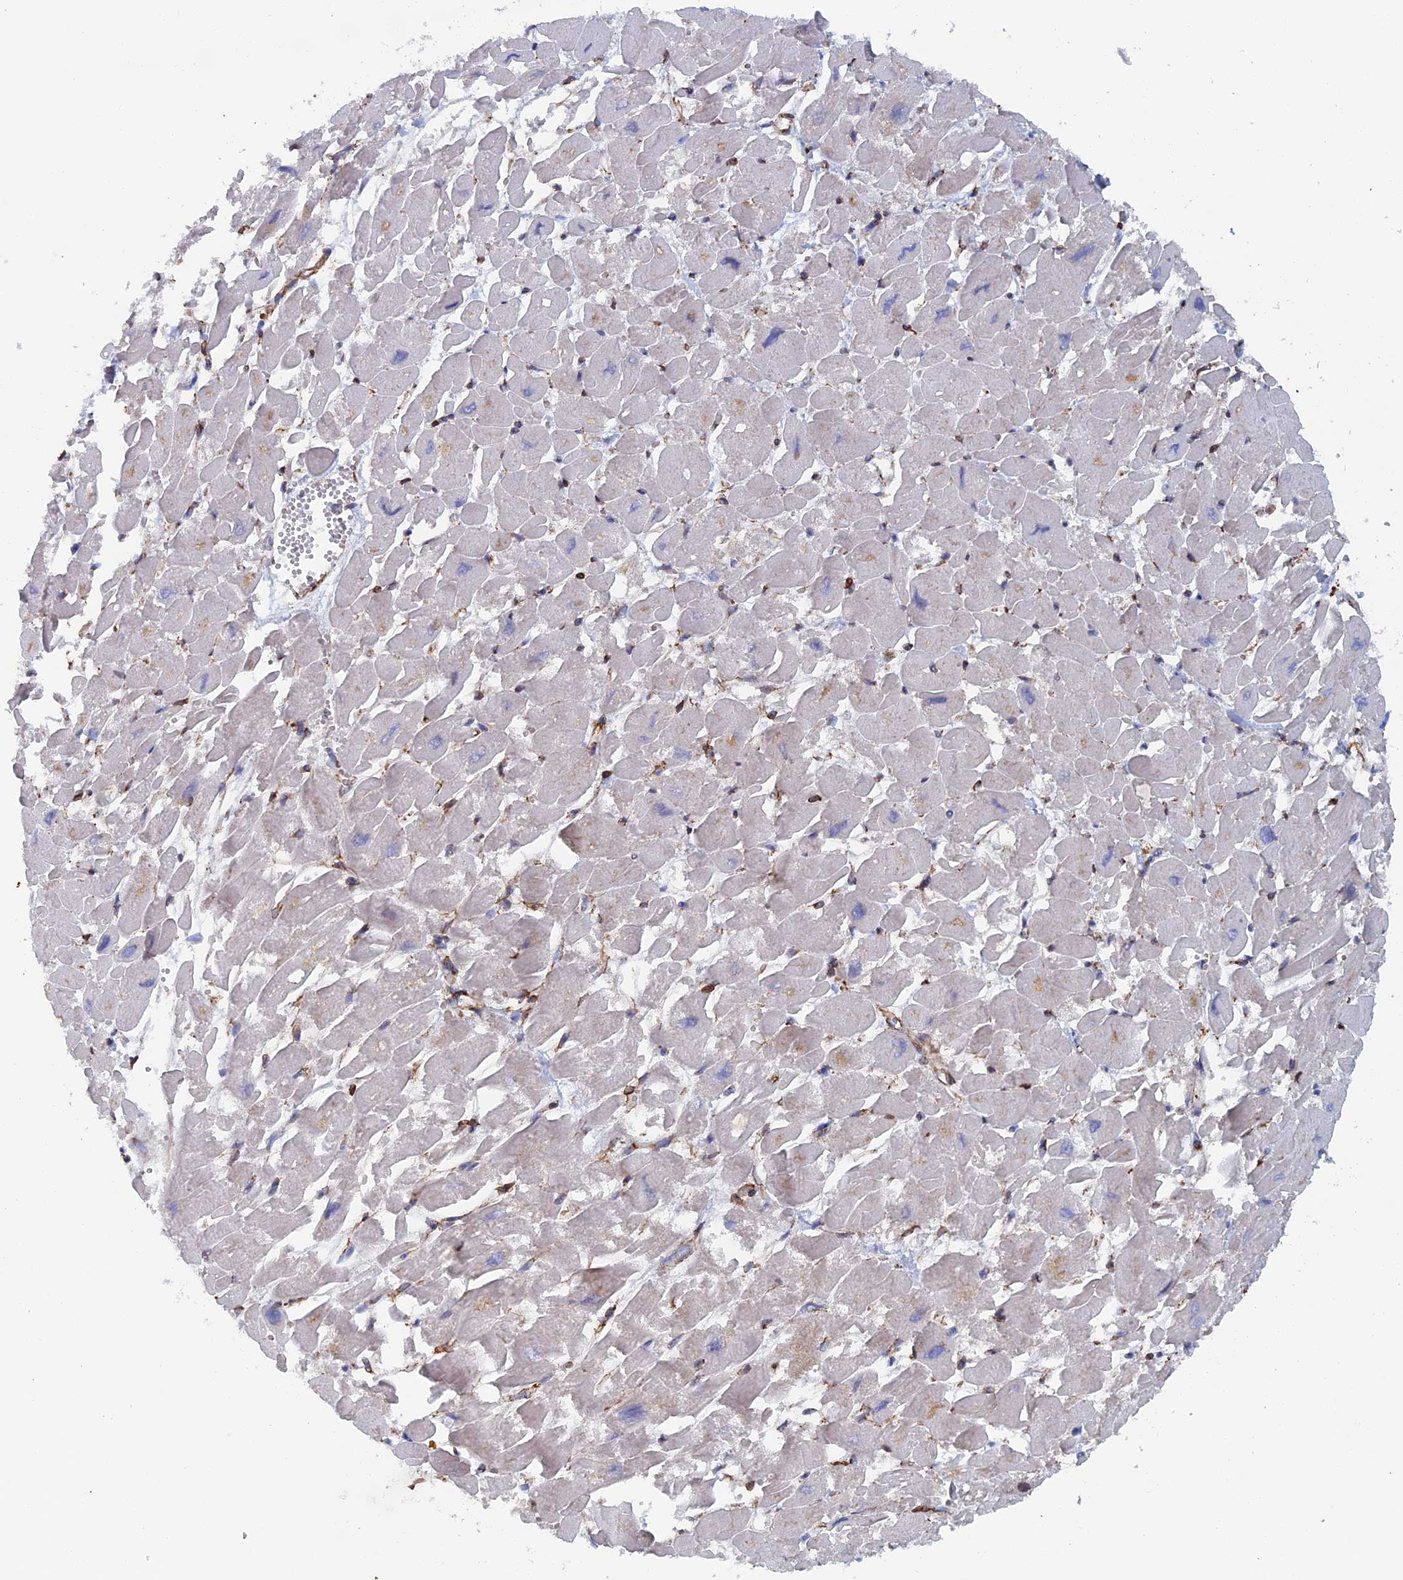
{"staining": {"intensity": "negative", "quantity": "none", "location": "none"}, "tissue": "heart muscle", "cell_type": "Cardiomyocytes", "image_type": "normal", "snomed": [{"axis": "morphology", "description": "Normal tissue, NOS"}, {"axis": "topography", "description": "Heart"}], "caption": "IHC histopathology image of unremarkable heart muscle: human heart muscle stained with DAB (3,3'-diaminobenzidine) displays no significant protein positivity in cardiomyocytes.", "gene": "COG7", "patient": {"sex": "male", "age": 54}}